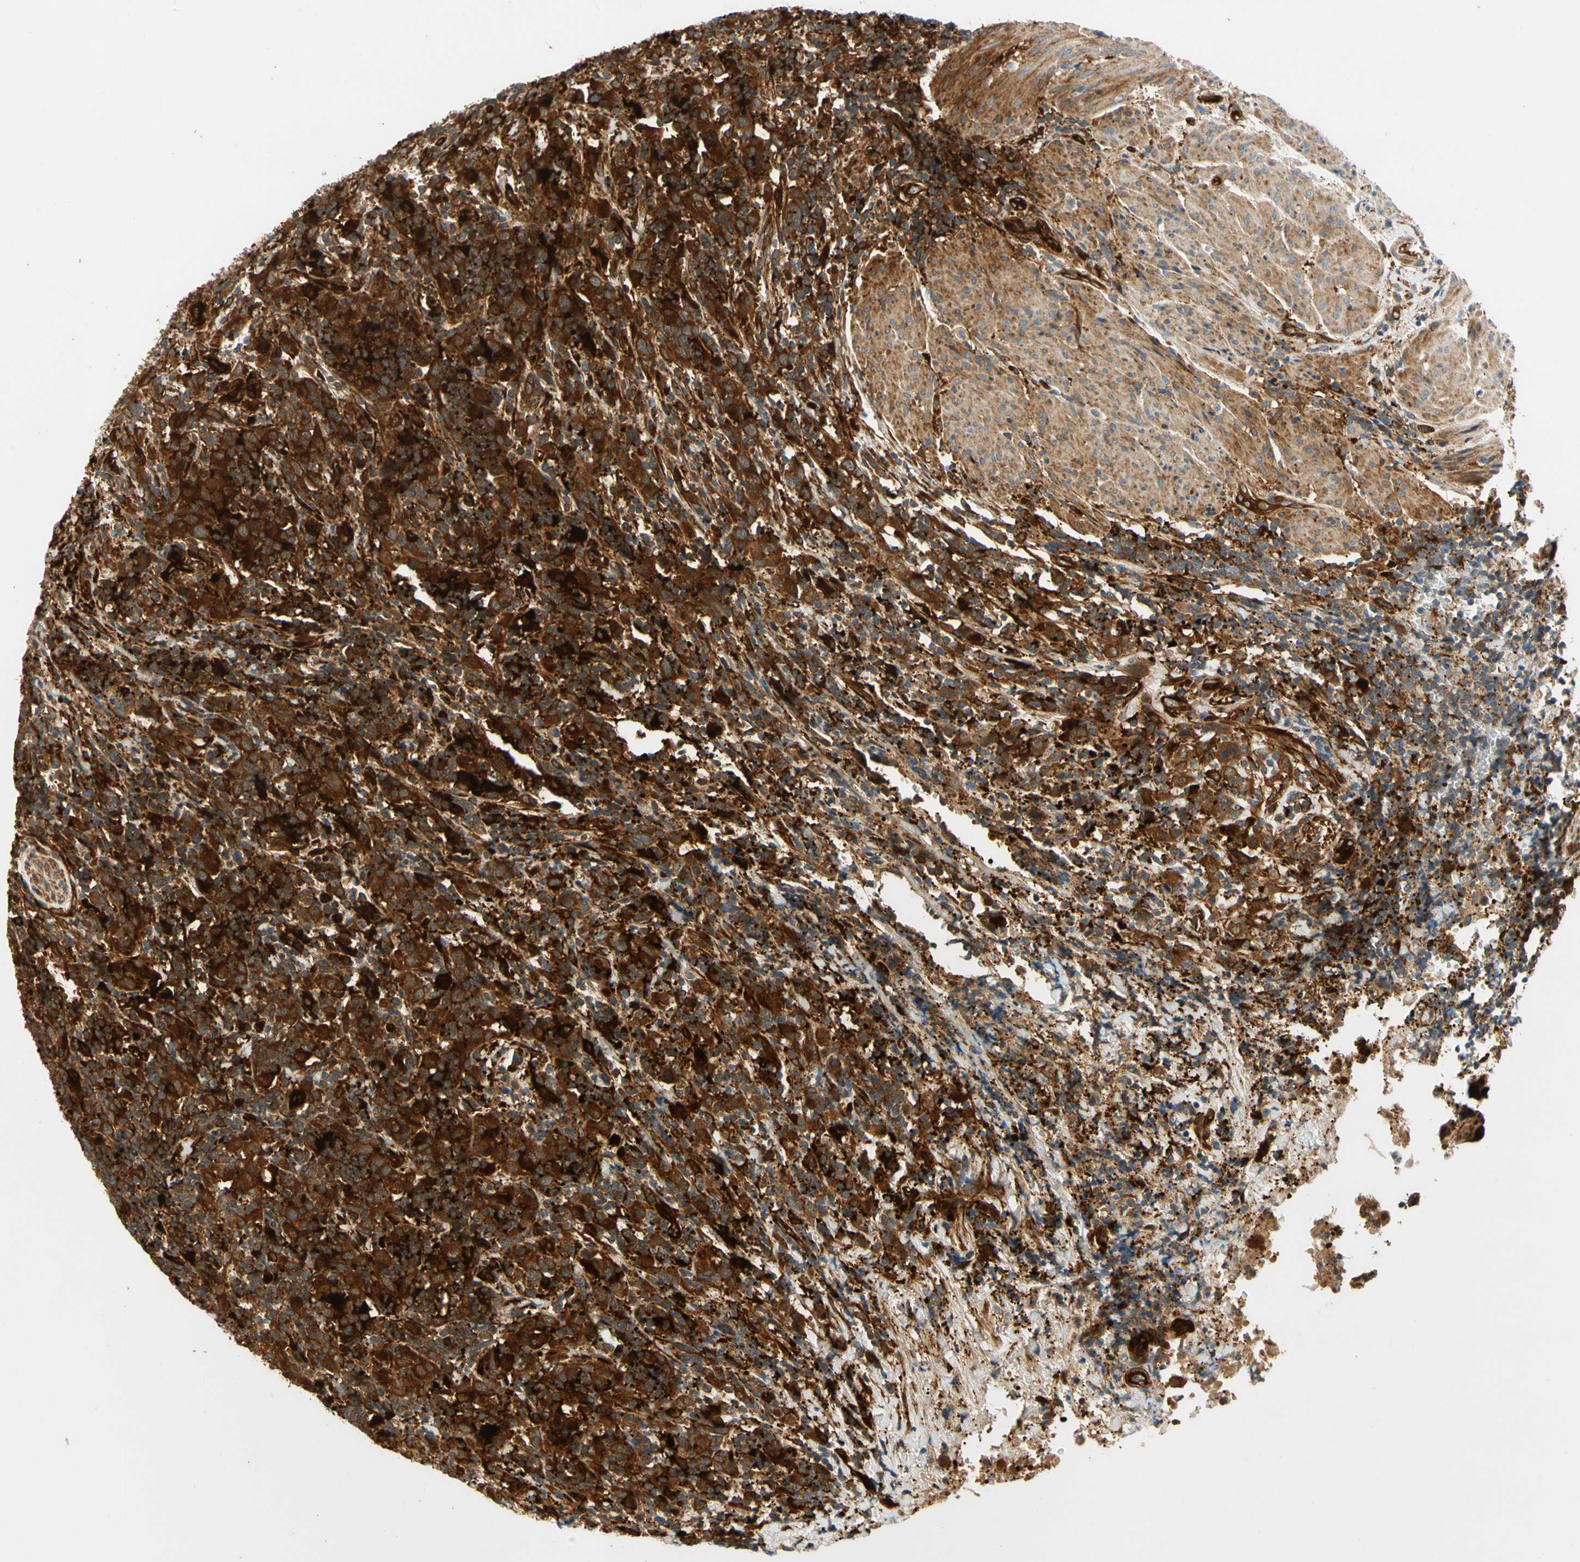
{"staining": {"intensity": "strong", "quantity": ">75%", "location": "cytoplasmic/membranous"}, "tissue": "urothelial cancer", "cell_type": "Tumor cells", "image_type": "cancer", "snomed": [{"axis": "morphology", "description": "Urothelial carcinoma, High grade"}, {"axis": "topography", "description": "Urinary bladder"}], "caption": "Immunohistochemical staining of human urothelial carcinoma (high-grade) exhibits high levels of strong cytoplasmic/membranous protein positivity in about >75% of tumor cells.", "gene": "PARP14", "patient": {"sex": "male", "age": 61}}